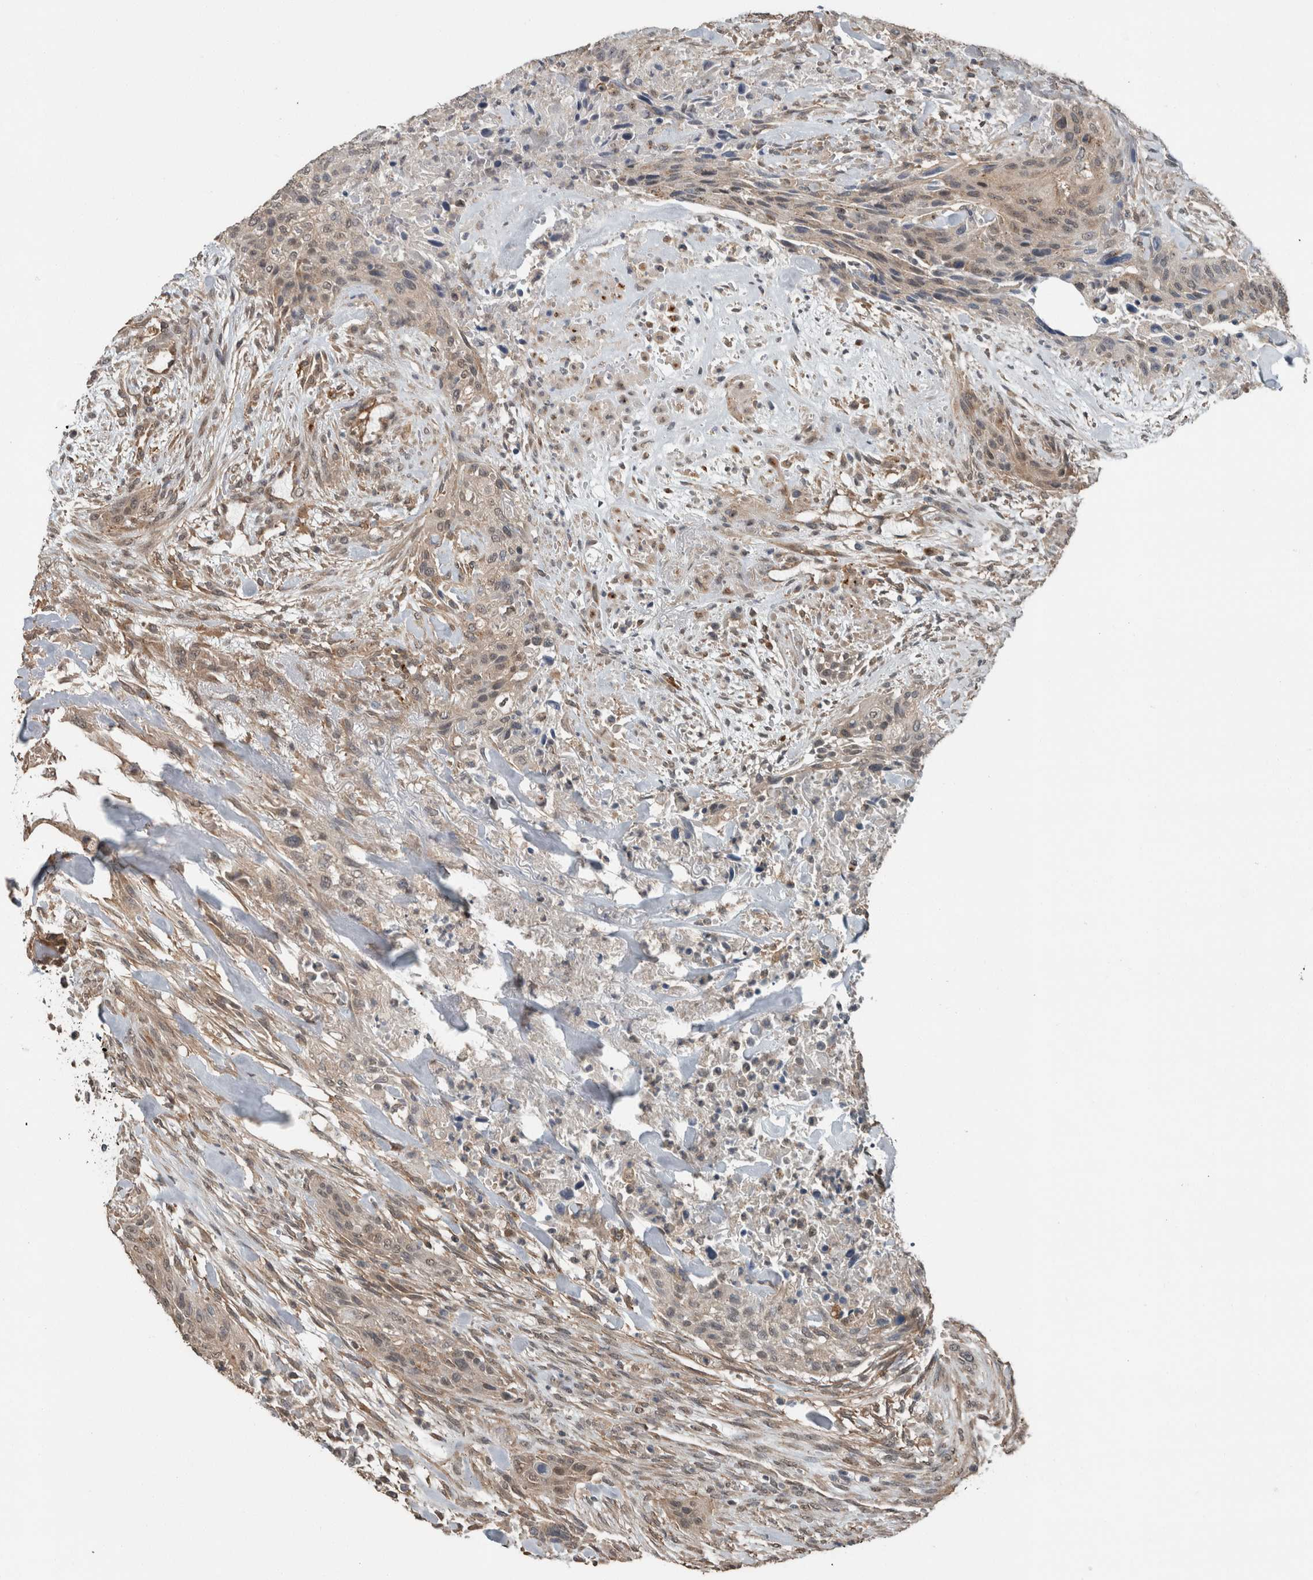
{"staining": {"intensity": "weak", "quantity": "25%-75%", "location": "cytoplasmic/membranous"}, "tissue": "urothelial cancer", "cell_type": "Tumor cells", "image_type": "cancer", "snomed": [{"axis": "morphology", "description": "Urothelial carcinoma, High grade"}, {"axis": "topography", "description": "Urinary bladder"}], "caption": "Weak cytoplasmic/membranous positivity is identified in about 25%-75% of tumor cells in urothelial cancer.", "gene": "MYO1E", "patient": {"sex": "male", "age": 35}}